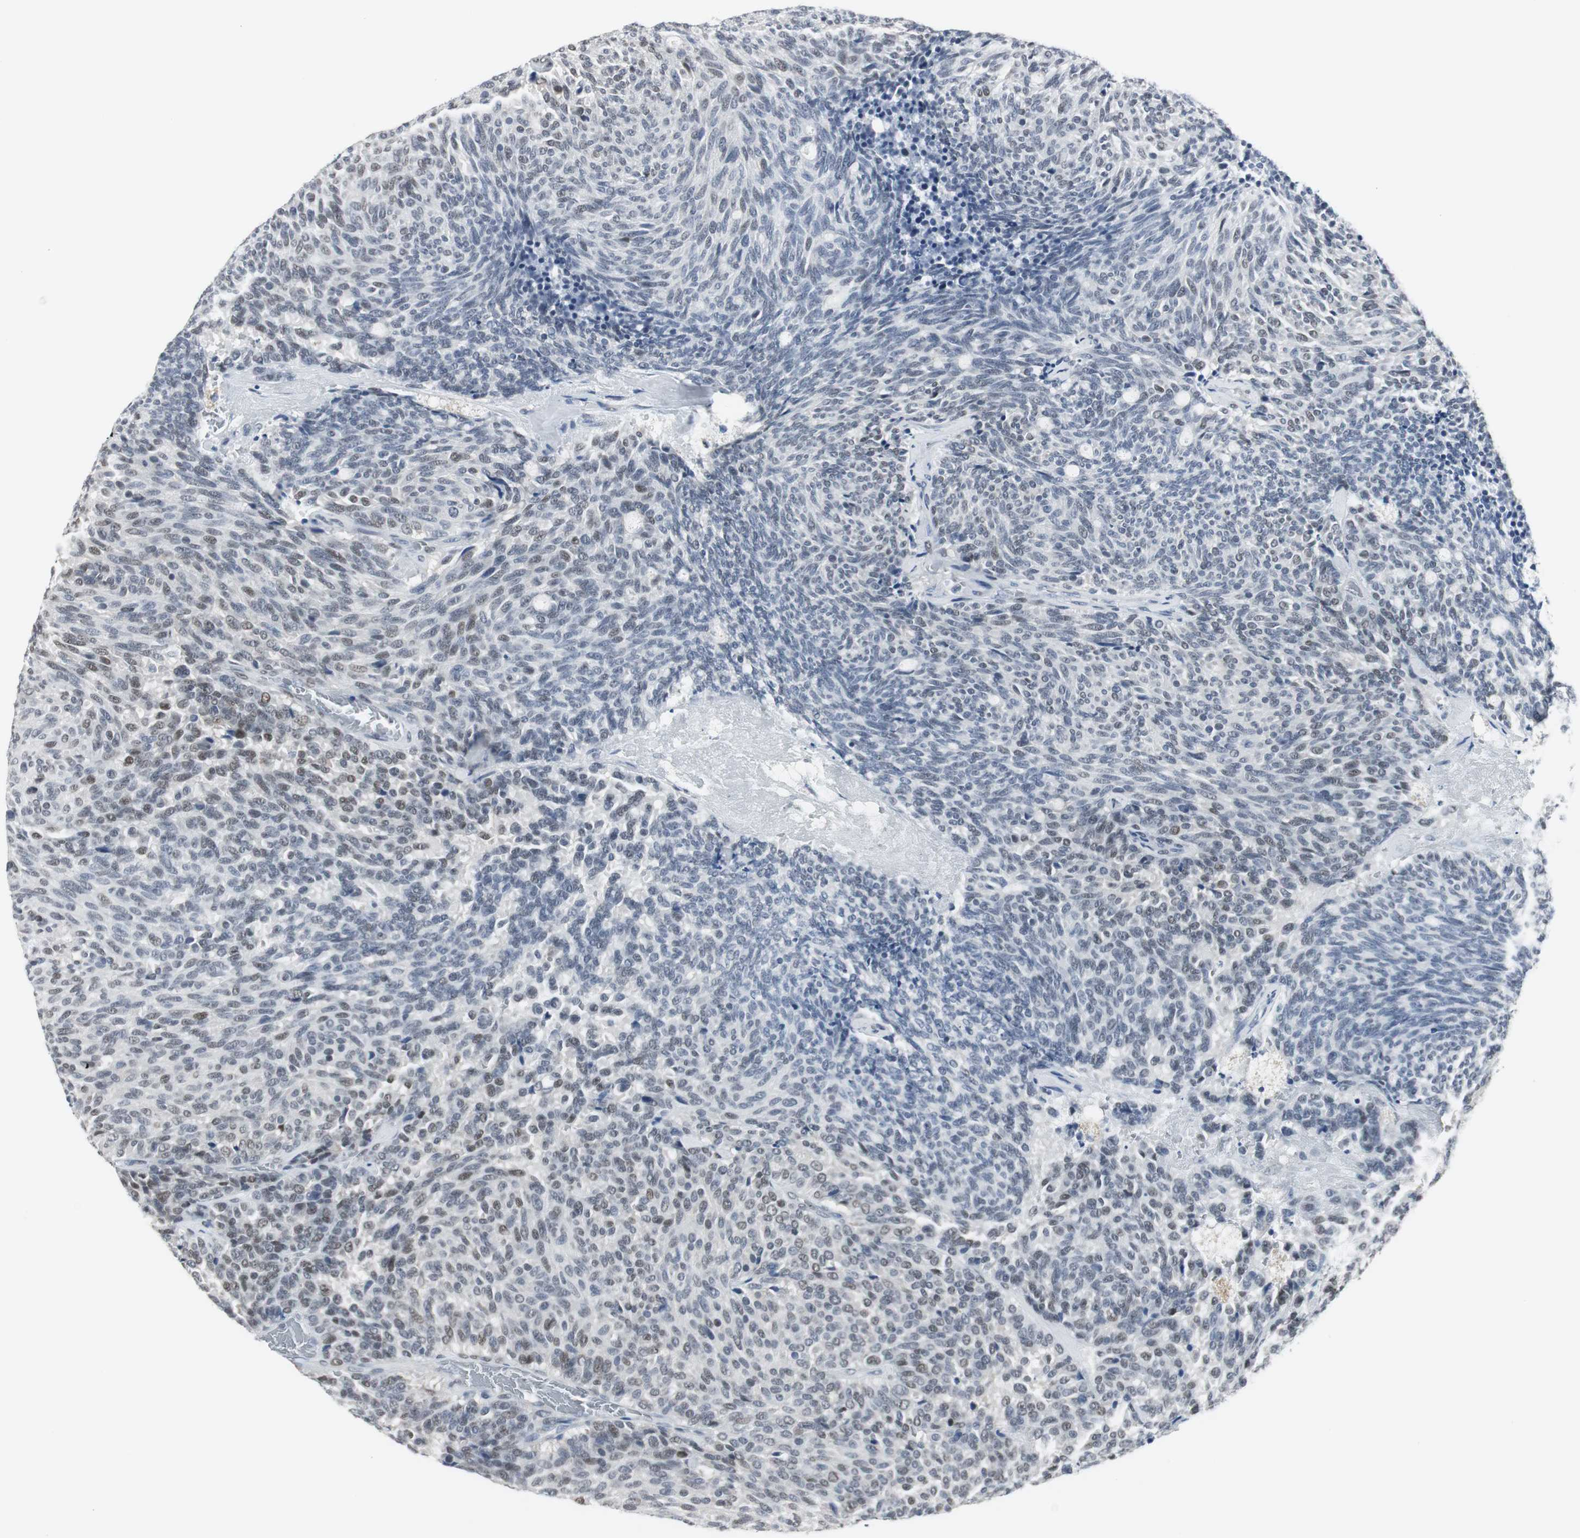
{"staining": {"intensity": "weak", "quantity": "<25%", "location": "nuclear"}, "tissue": "carcinoid", "cell_type": "Tumor cells", "image_type": "cancer", "snomed": [{"axis": "morphology", "description": "Carcinoid, malignant, NOS"}, {"axis": "topography", "description": "Pancreas"}], "caption": "Micrograph shows no protein expression in tumor cells of carcinoid tissue.", "gene": "ELK1", "patient": {"sex": "female", "age": 54}}